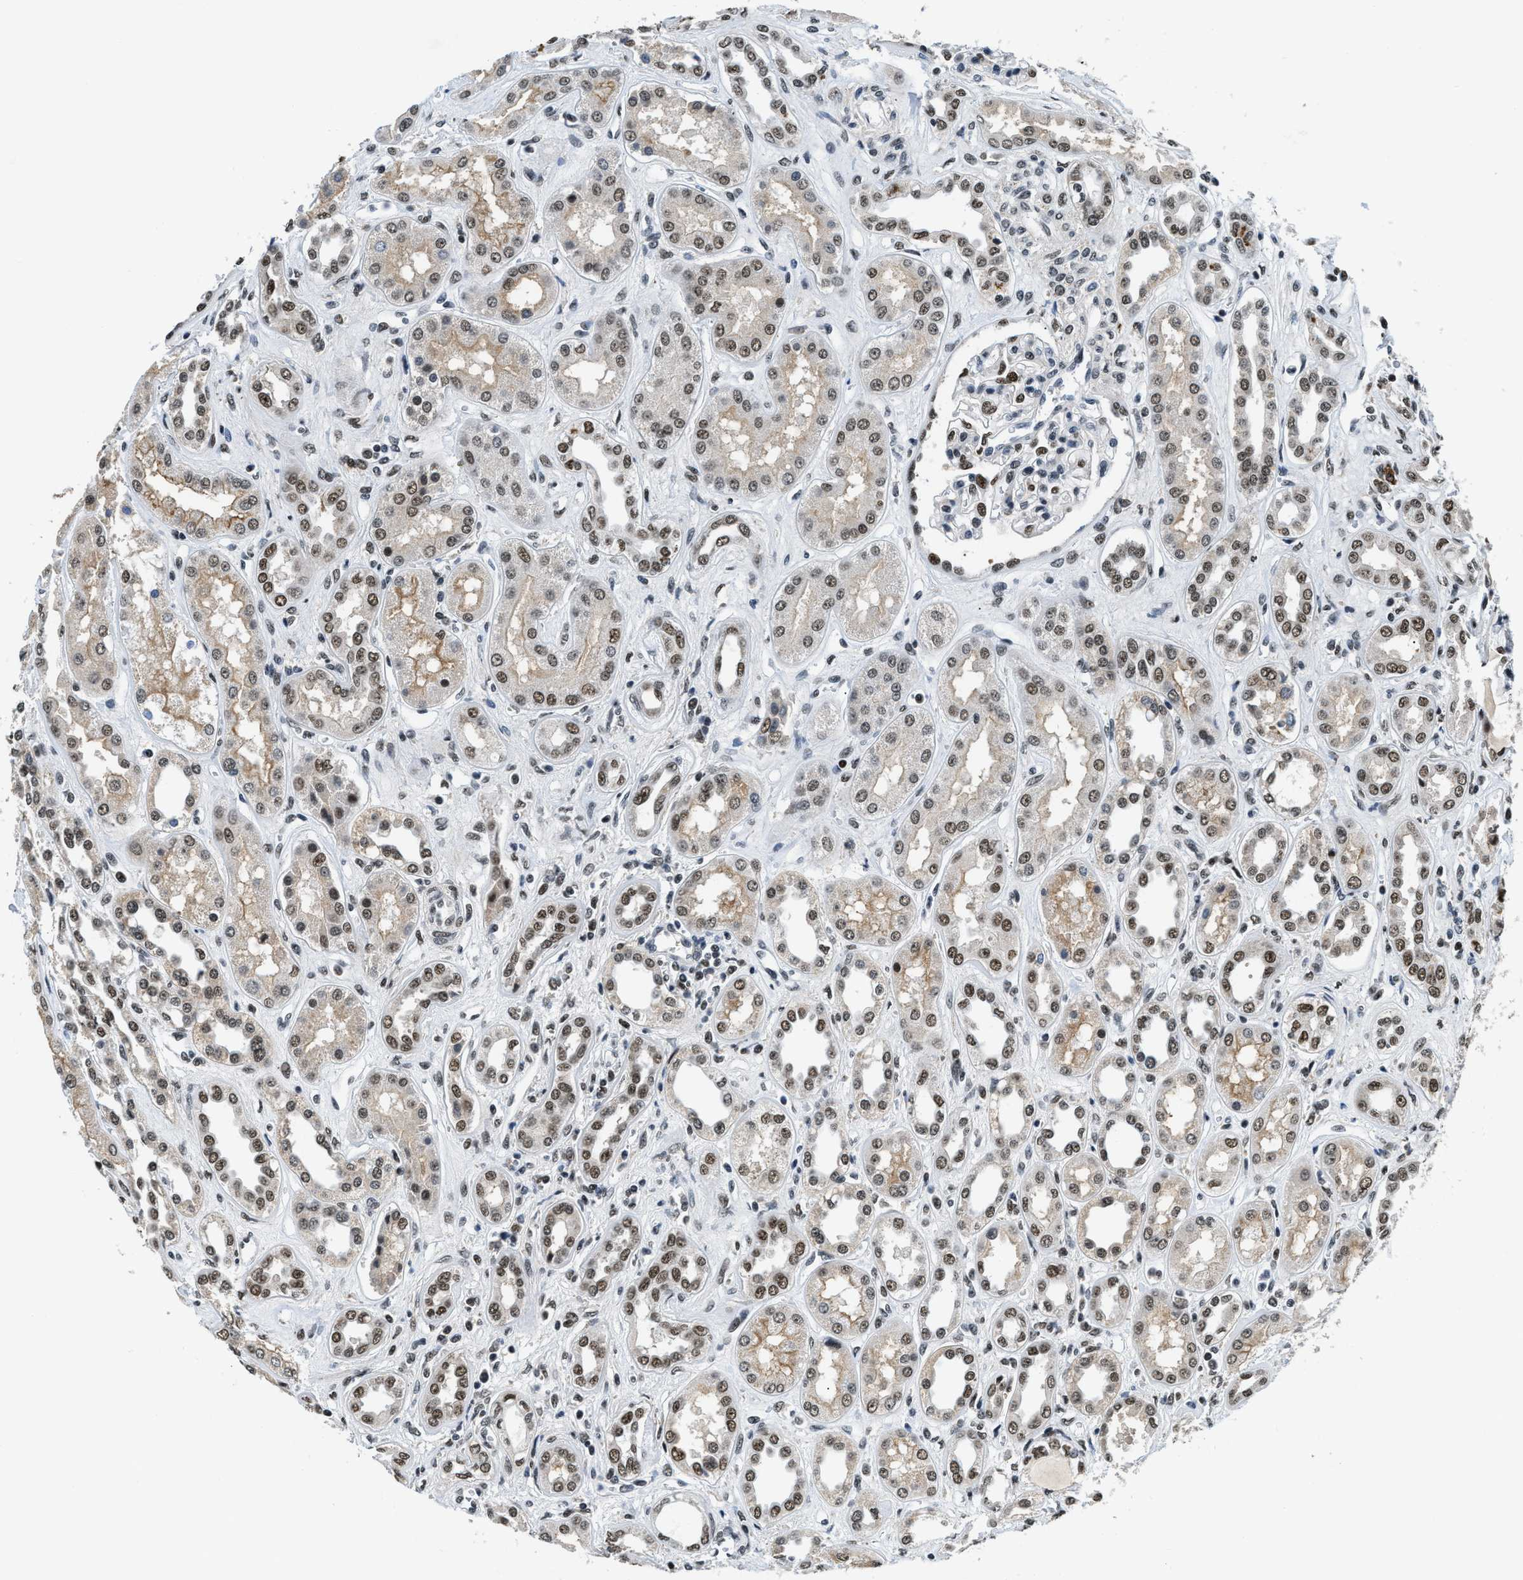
{"staining": {"intensity": "strong", "quantity": "25%-75%", "location": "nuclear"}, "tissue": "kidney", "cell_type": "Cells in glomeruli", "image_type": "normal", "snomed": [{"axis": "morphology", "description": "Normal tissue, NOS"}, {"axis": "topography", "description": "Kidney"}], "caption": "High-magnification brightfield microscopy of unremarkable kidney stained with DAB (3,3'-diaminobenzidine) (brown) and counterstained with hematoxylin (blue). cells in glomeruli exhibit strong nuclear staining is seen in about25%-75% of cells.", "gene": "KDM3B", "patient": {"sex": "male", "age": 59}}